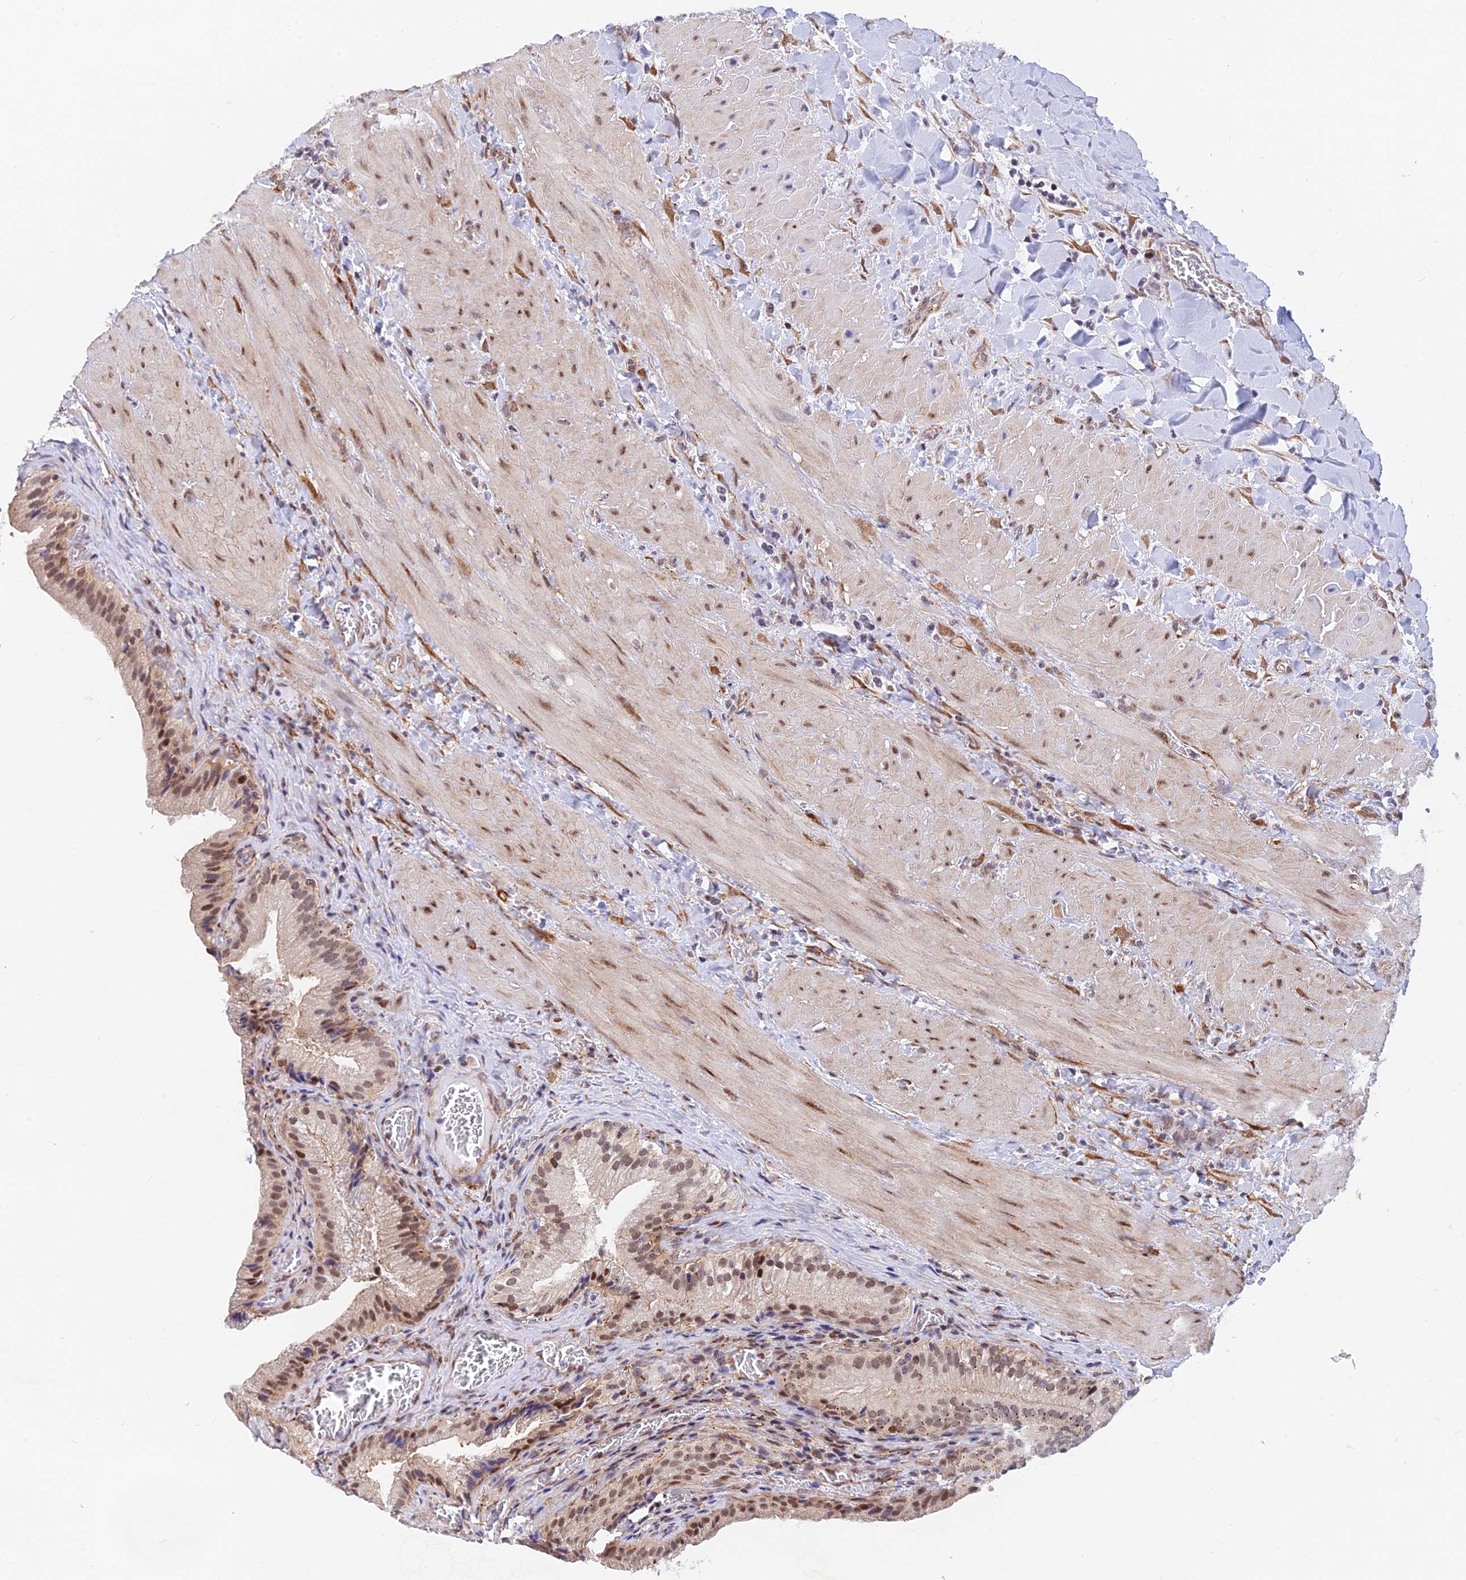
{"staining": {"intensity": "moderate", "quantity": "25%-75%", "location": "cytoplasmic/membranous,nuclear"}, "tissue": "gallbladder", "cell_type": "Glandular cells", "image_type": "normal", "snomed": [{"axis": "morphology", "description": "Normal tissue, NOS"}, {"axis": "topography", "description": "Gallbladder"}], "caption": "A high-resolution image shows IHC staining of unremarkable gallbladder, which demonstrates moderate cytoplasmic/membranous,nuclear positivity in about 25%-75% of glandular cells. Immunohistochemistry (ihc) stains the protein in brown and the nuclei are stained blue.", "gene": "VSTM2L", "patient": {"sex": "male", "age": 24}}